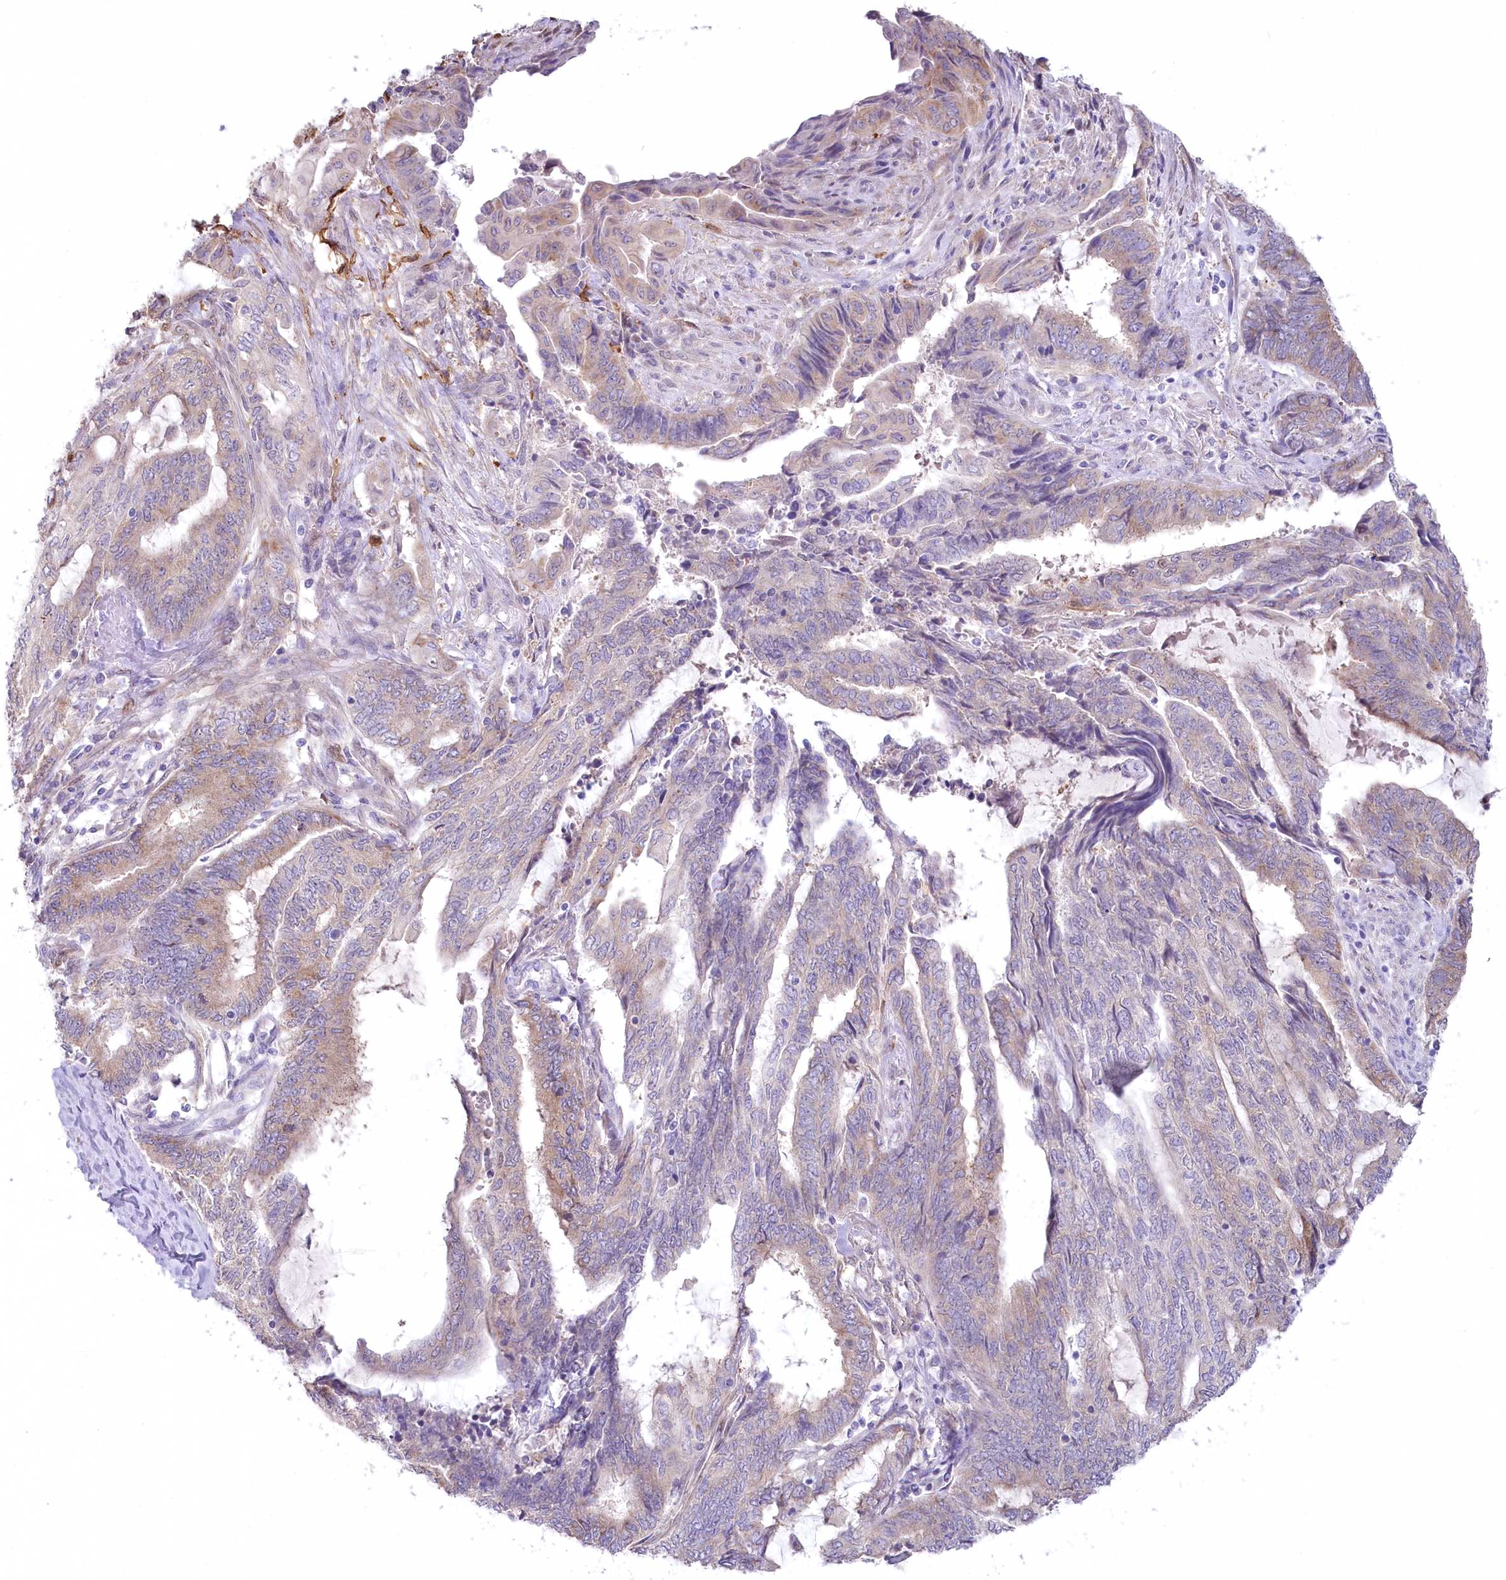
{"staining": {"intensity": "weak", "quantity": "25%-75%", "location": "cytoplasmic/membranous"}, "tissue": "endometrial cancer", "cell_type": "Tumor cells", "image_type": "cancer", "snomed": [{"axis": "morphology", "description": "Adenocarcinoma, NOS"}, {"axis": "topography", "description": "Uterus"}, {"axis": "topography", "description": "Endometrium"}], "caption": "DAB immunohistochemical staining of human endometrial cancer (adenocarcinoma) reveals weak cytoplasmic/membranous protein staining in about 25%-75% of tumor cells. (brown staining indicates protein expression, while blue staining denotes nuclei).", "gene": "MYOZ1", "patient": {"sex": "female", "age": 70}}